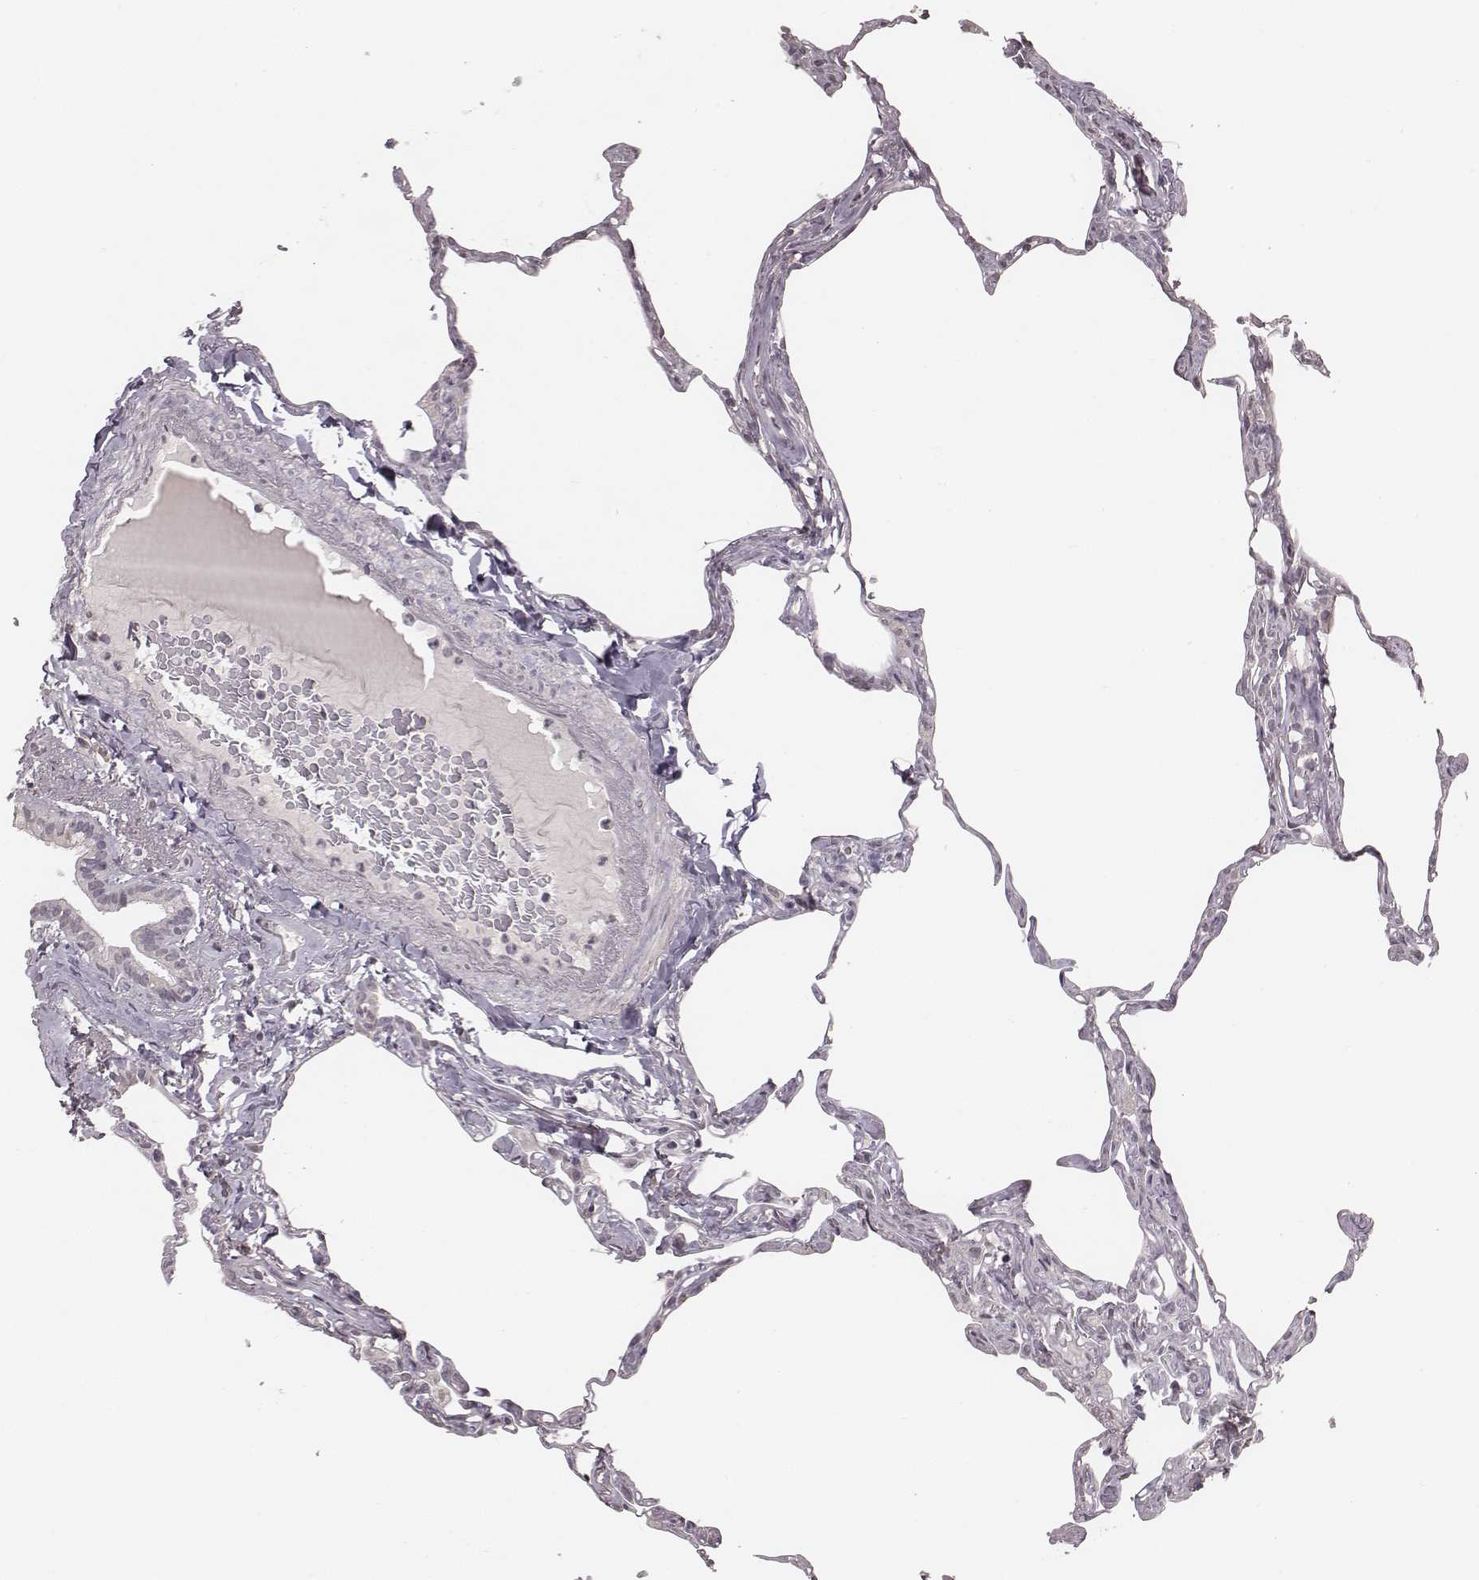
{"staining": {"intensity": "negative", "quantity": "none", "location": "none"}, "tissue": "lung", "cell_type": "Alveolar cells", "image_type": "normal", "snomed": [{"axis": "morphology", "description": "Normal tissue, NOS"}, {"axis": "topography", "description": "Lung"}], "caption": "IHC histopathology image of benign lung stained for a protein (brown), which displays no positivity in alveolar cells. The staining is performed using DAB (3,3'-diaminobenzidine) brown chromogen with nuclei counter-stained in using hematoxylin.", "gene": "SLC7A4", "patient": {"sex": "male", "age": 65}}